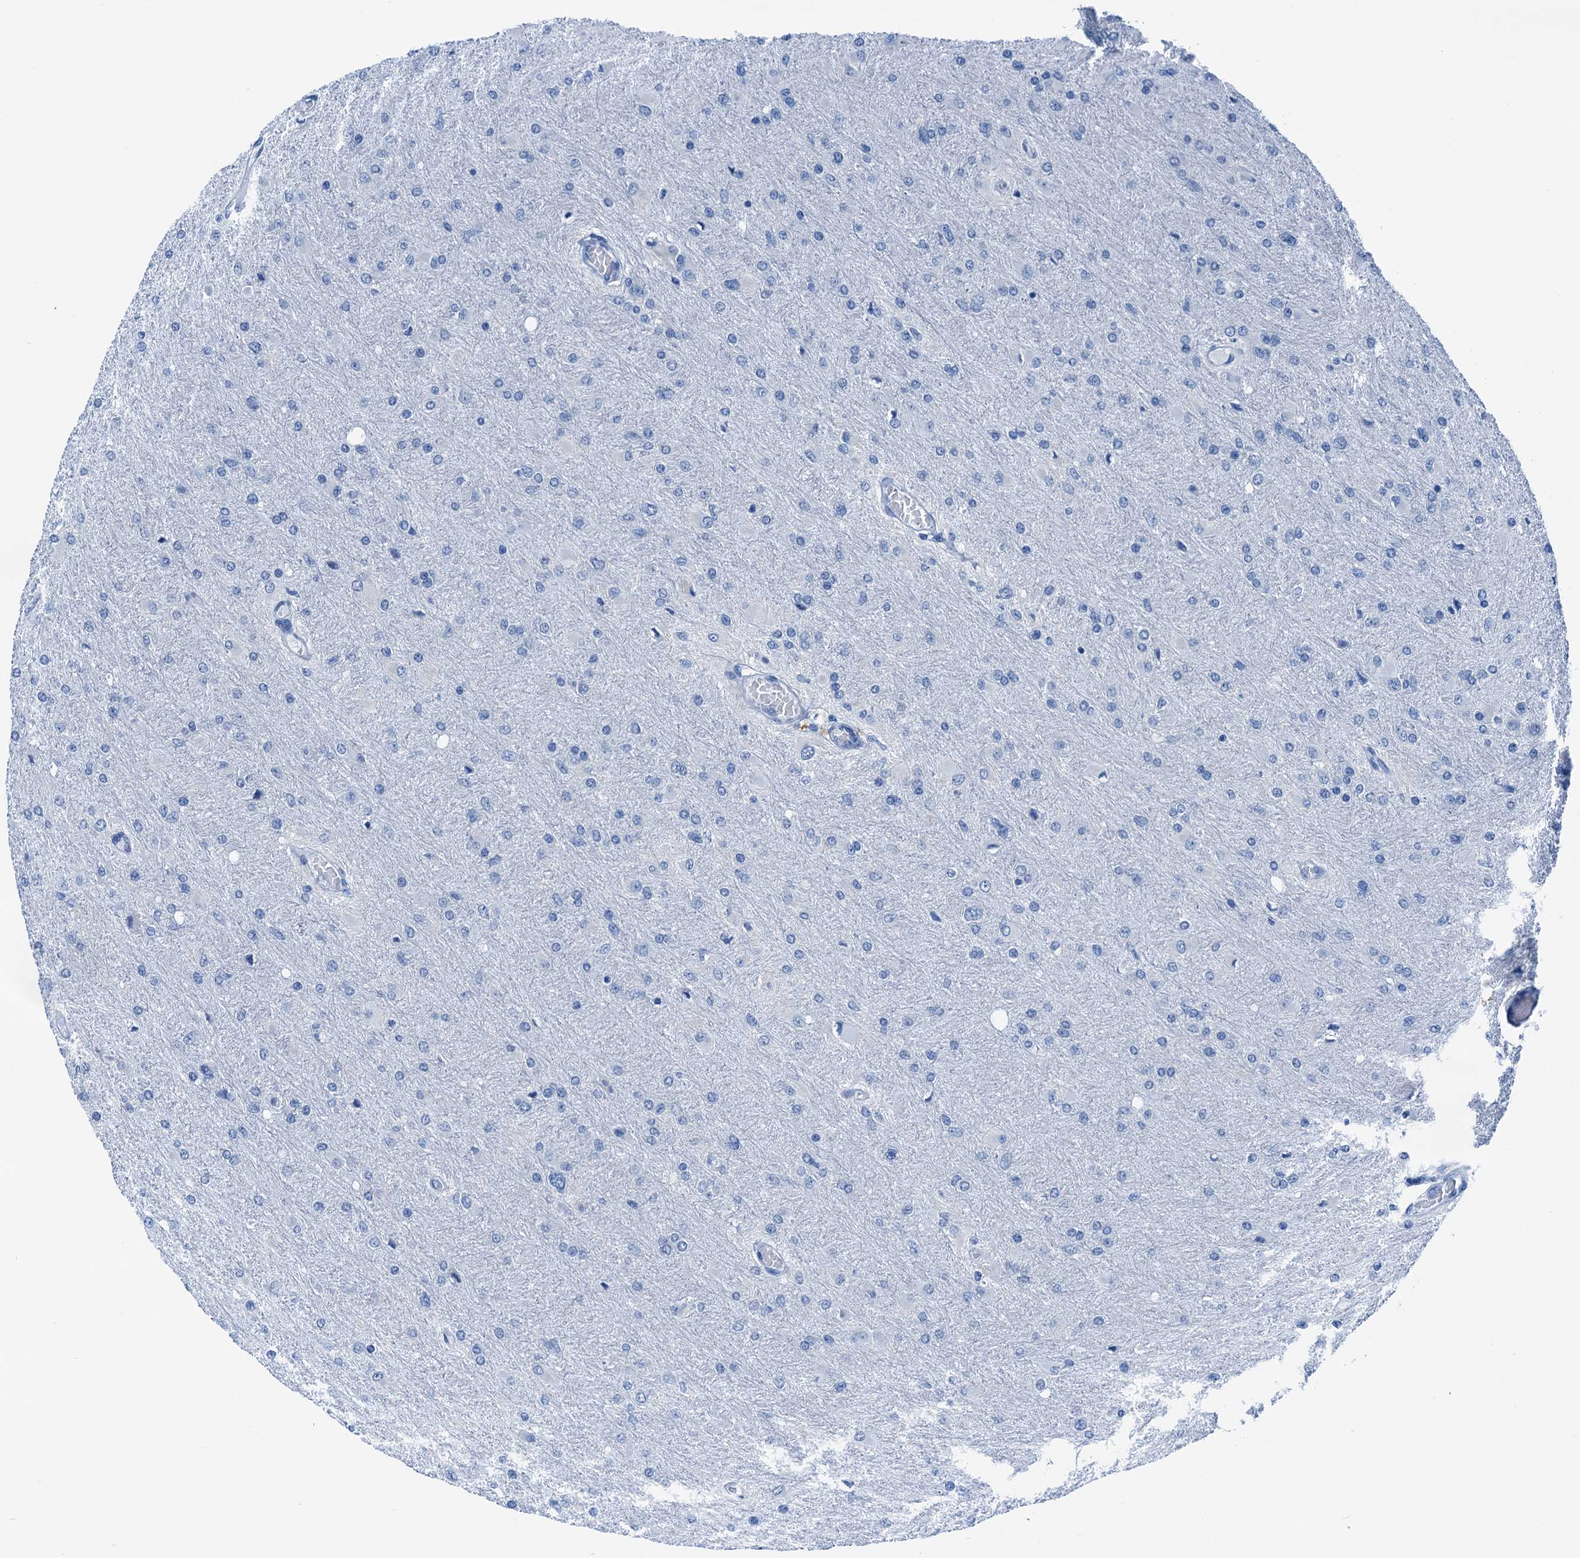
{"staining": {"intensity": "negative", "quantity": "none", "location": "none"}, "tissue": "glioma", "cell_type": "Tumor cells", "image_type": "cancer", "snomed": [{"axis": "morphology", "description": "Glioma, malignant, High grade"}, {"axis": "topography", "description": "Cerebral cortex"}], "caption": "High magnification brightfield microscopy of glioma stained with DAB (3,3'-diaminobenzidine) (brown) and counterstained with hematoxylin (blue): tumor cells show no significant positivity.", "gene": "CBLN3", "patient": {"sex": "female", "age": 36}}